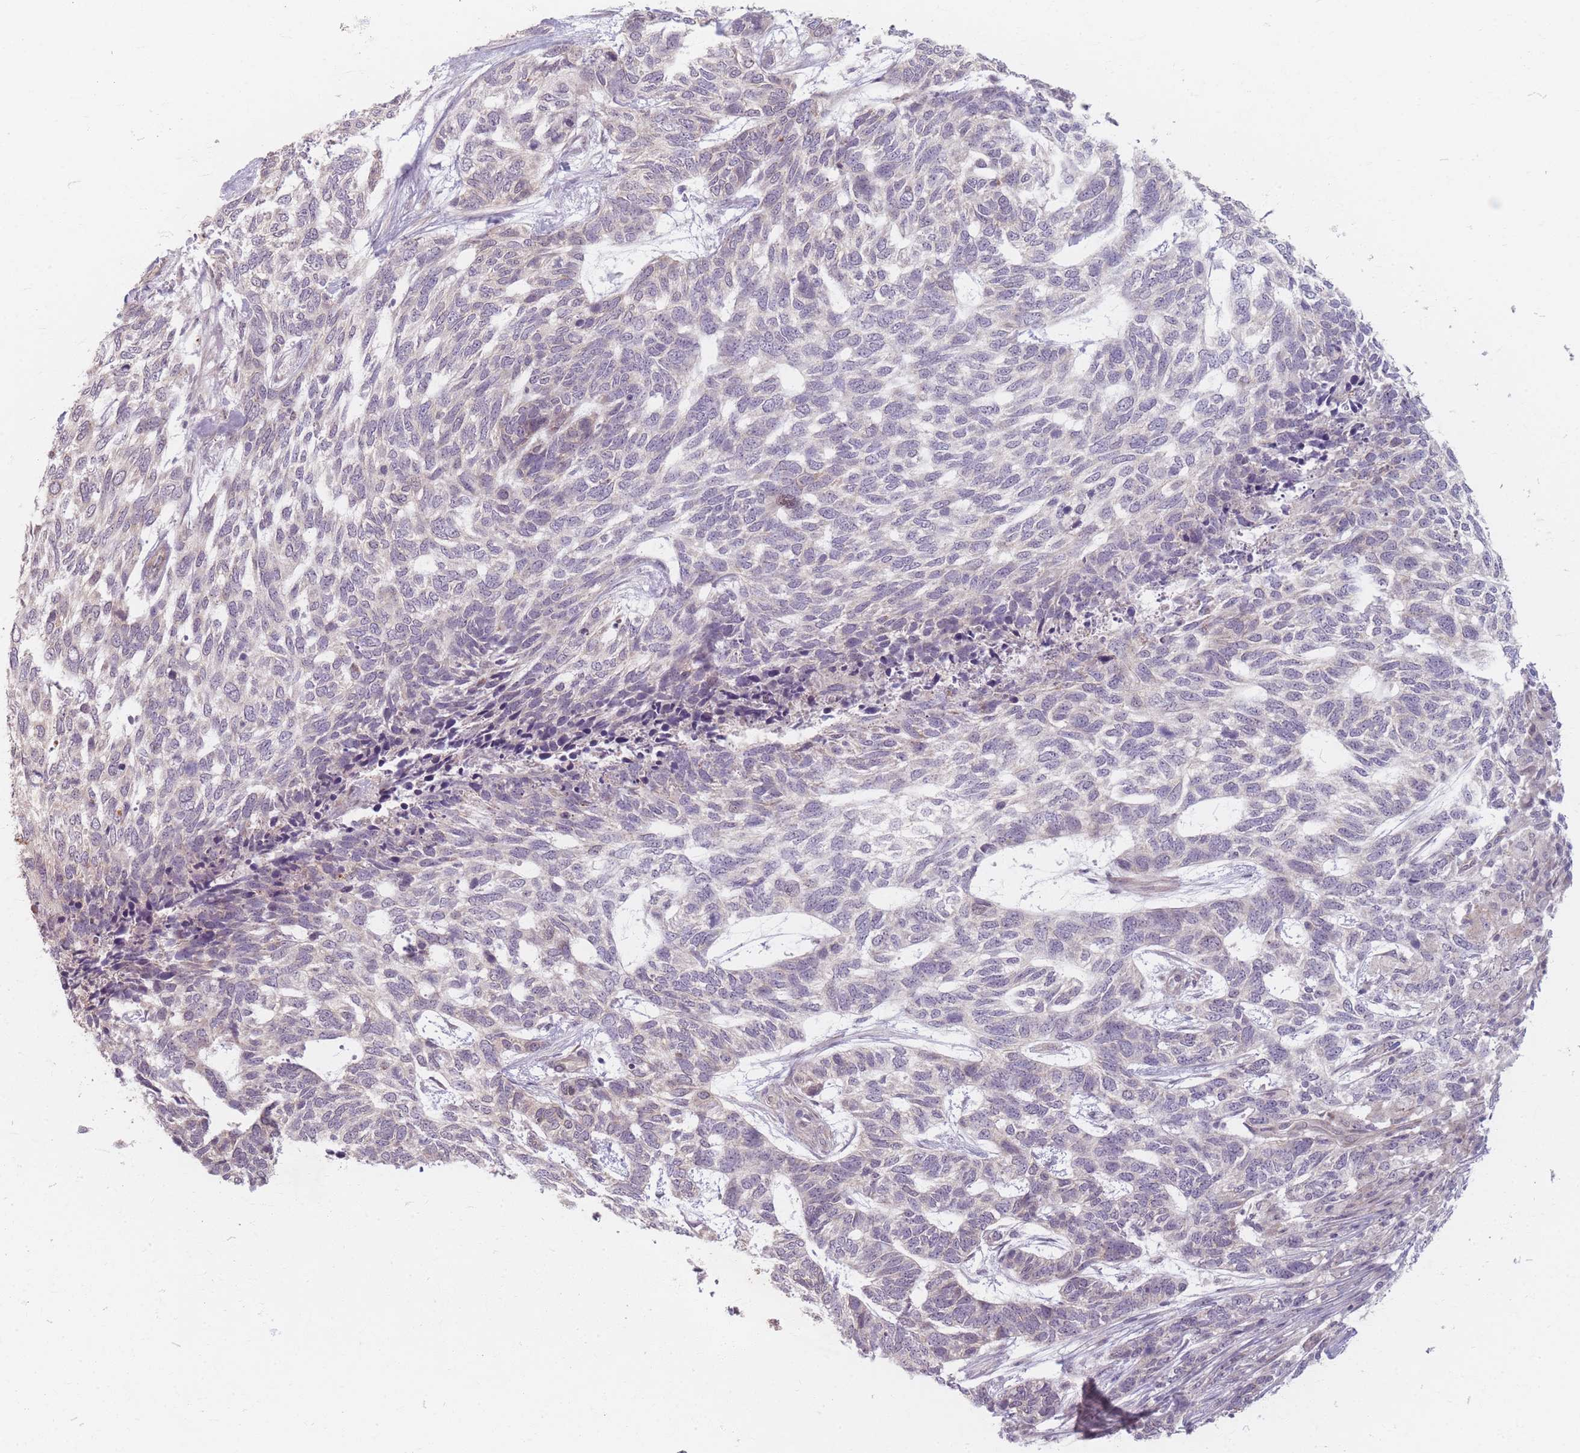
{"staining": {"intensity": "negative", "quantity": "none", "location": "none"}, "tissue": "skin cancer", "cell_type": "Tumor cells", "image_type": "cancer", "snomed": [{"axis": "morphology", "description": "Basal cell carcinoma"}, {"axis": "topography", "description": "Skin"}], "caption": "The immunohistochemistry image has no significant expression in tumor cells of skin cancer tissue.", "gene": "GABRA6", "patient": {"sex": "female", "age": 65}}